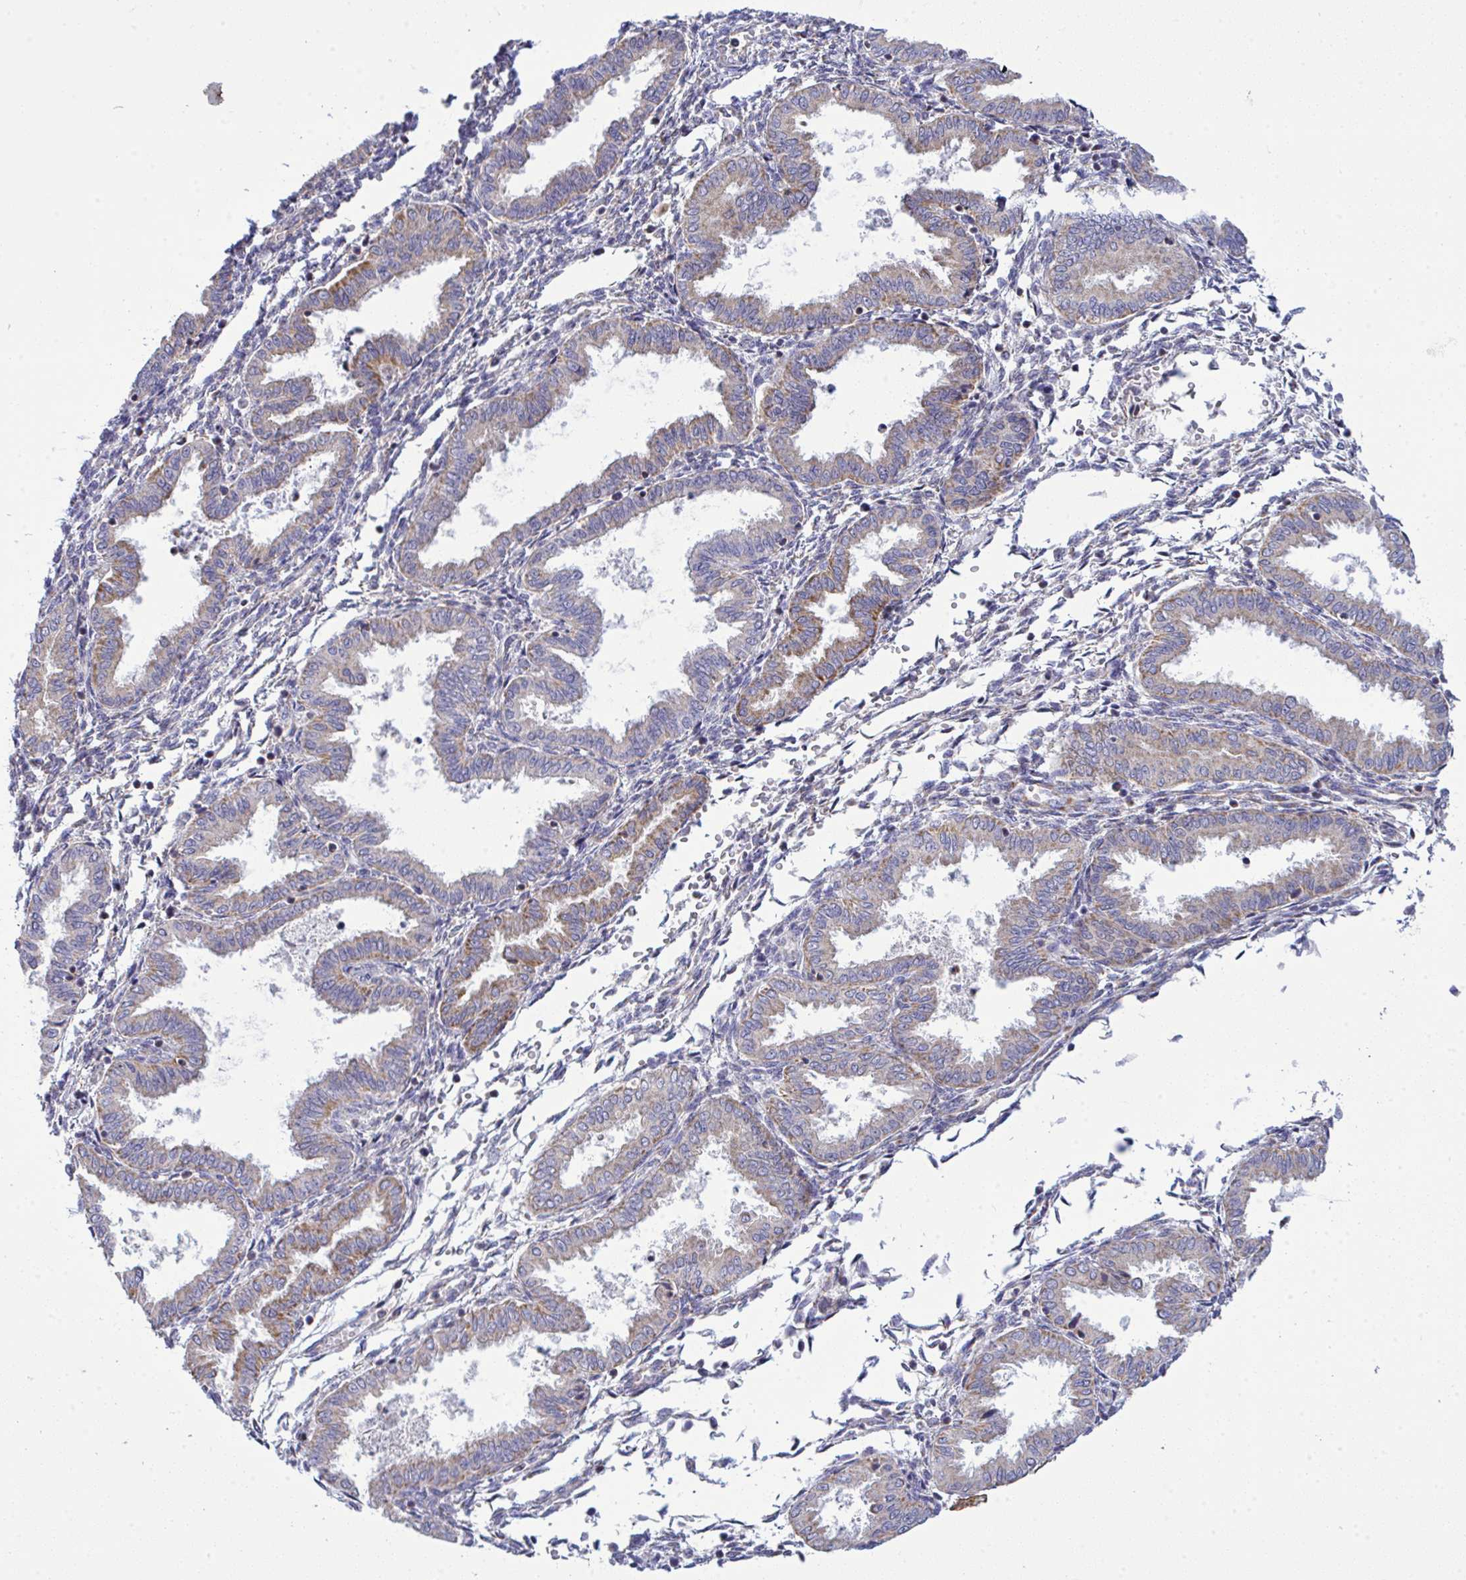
{"staining": {"intensity": "negative", "quantity": "none", "location": "none"}, "tissue": "endometrium", "cell_type": "Cells in endometrial stroma", "image_type": "normal", "snomed": [{"axis": "morphology", "description": "Normal tissue, NOS"}, {"axis": "topography", "description": "Endometrium"}], "caption": "This micrograph is of unremarkable endometrium stained with immunohistochemistry (IHC) to label a protein in brown with the nuclei are counter-stained blue. There is no positivity in cells in endometrial stroma.", "gene": "NDUFA7", "patient": {"sex": "female", "age": 33}}